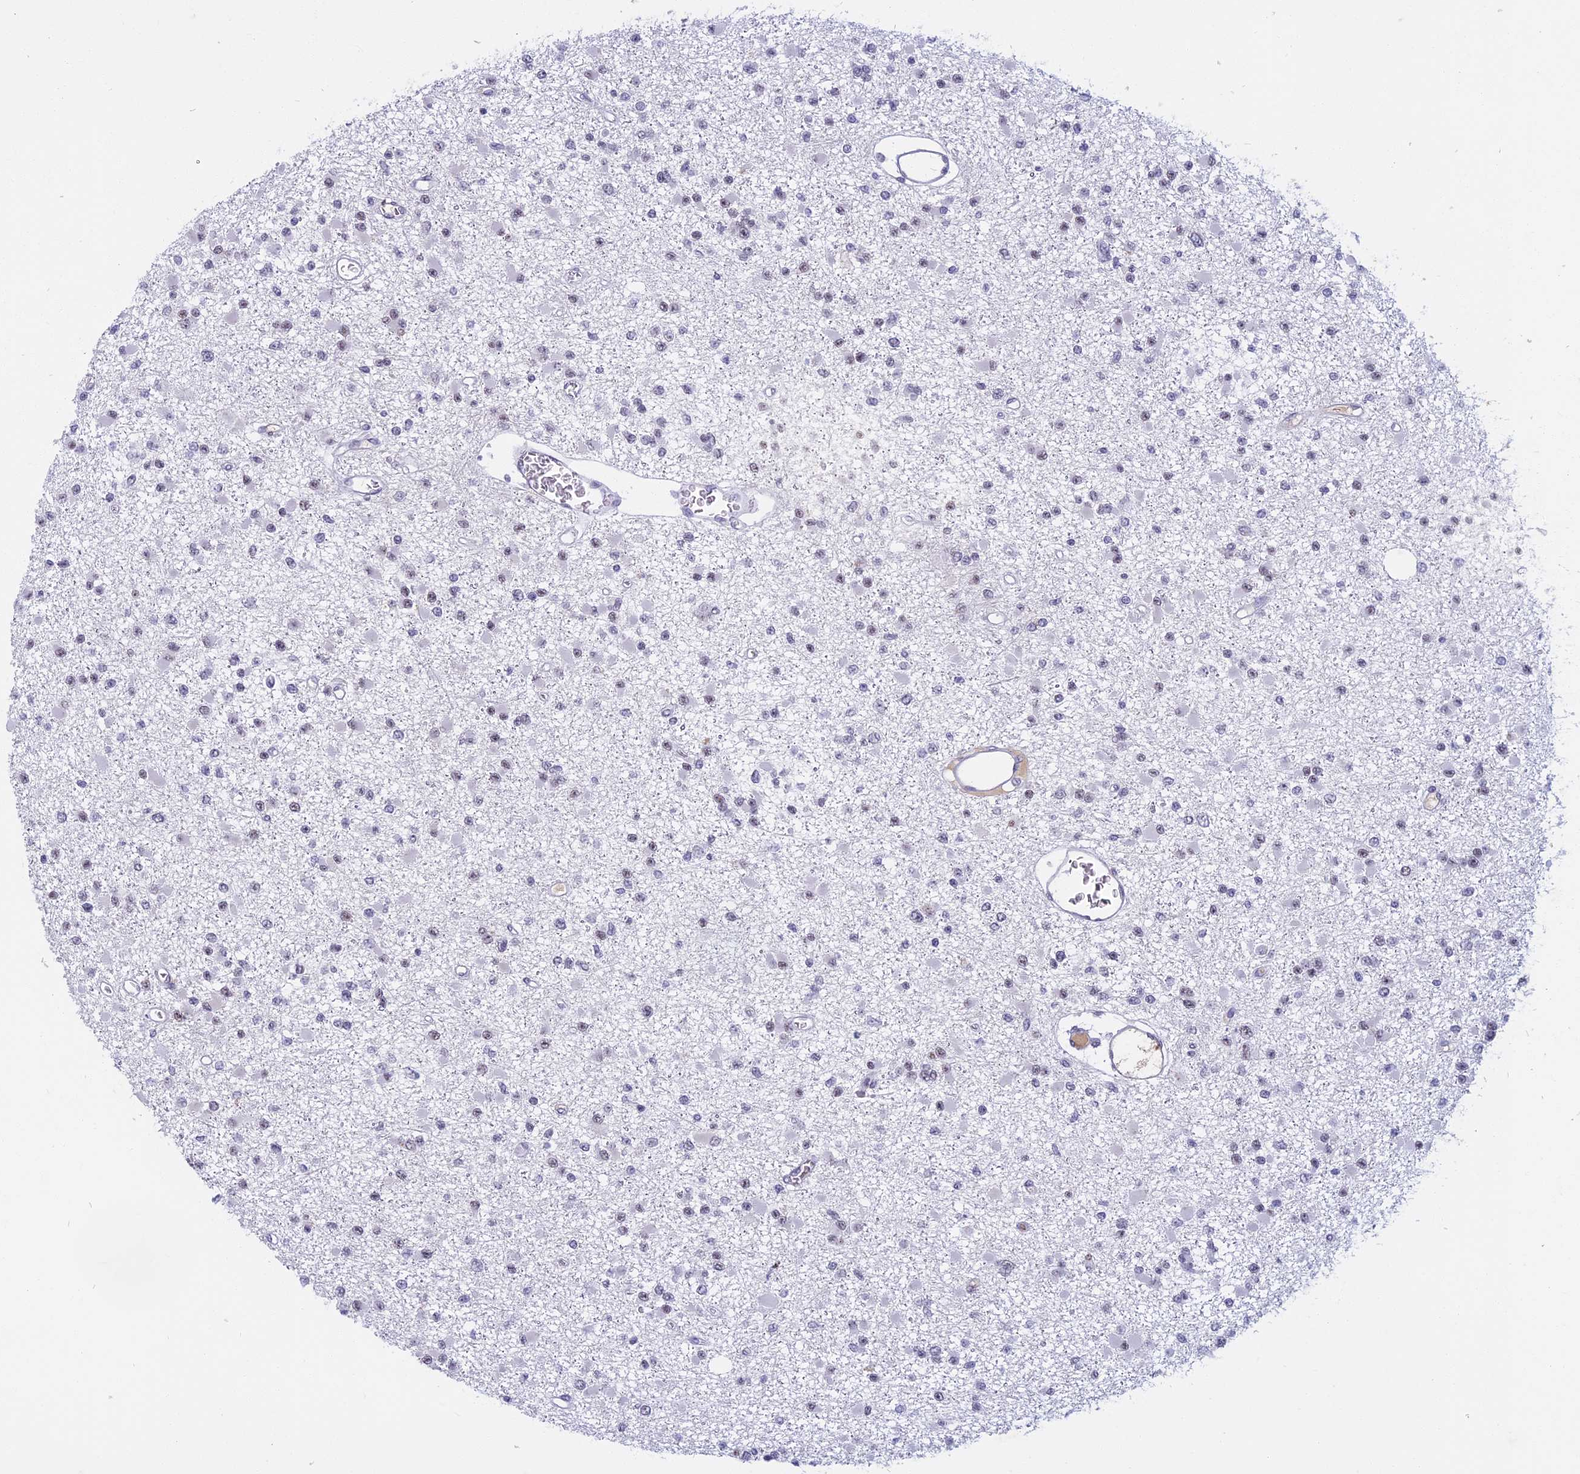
{"staining": {"intensity": "weak", "quantity": "<25%", "location": "nuclear"}, "tissue": "glioma", "cell_type": "Tumor cells", "image_type": "cancer", "snomed": [{"axis": "morphology", "description": "Glioma, malignant, Low grade"}, {"axis": "topography", "description": "Brain"}], "caption": "Protein analysis of malignant glioma (low-grade) shows no significant expression in tumor cells.", "gene": "CDC7", "patient": {"sex": "female", "age": 22}}